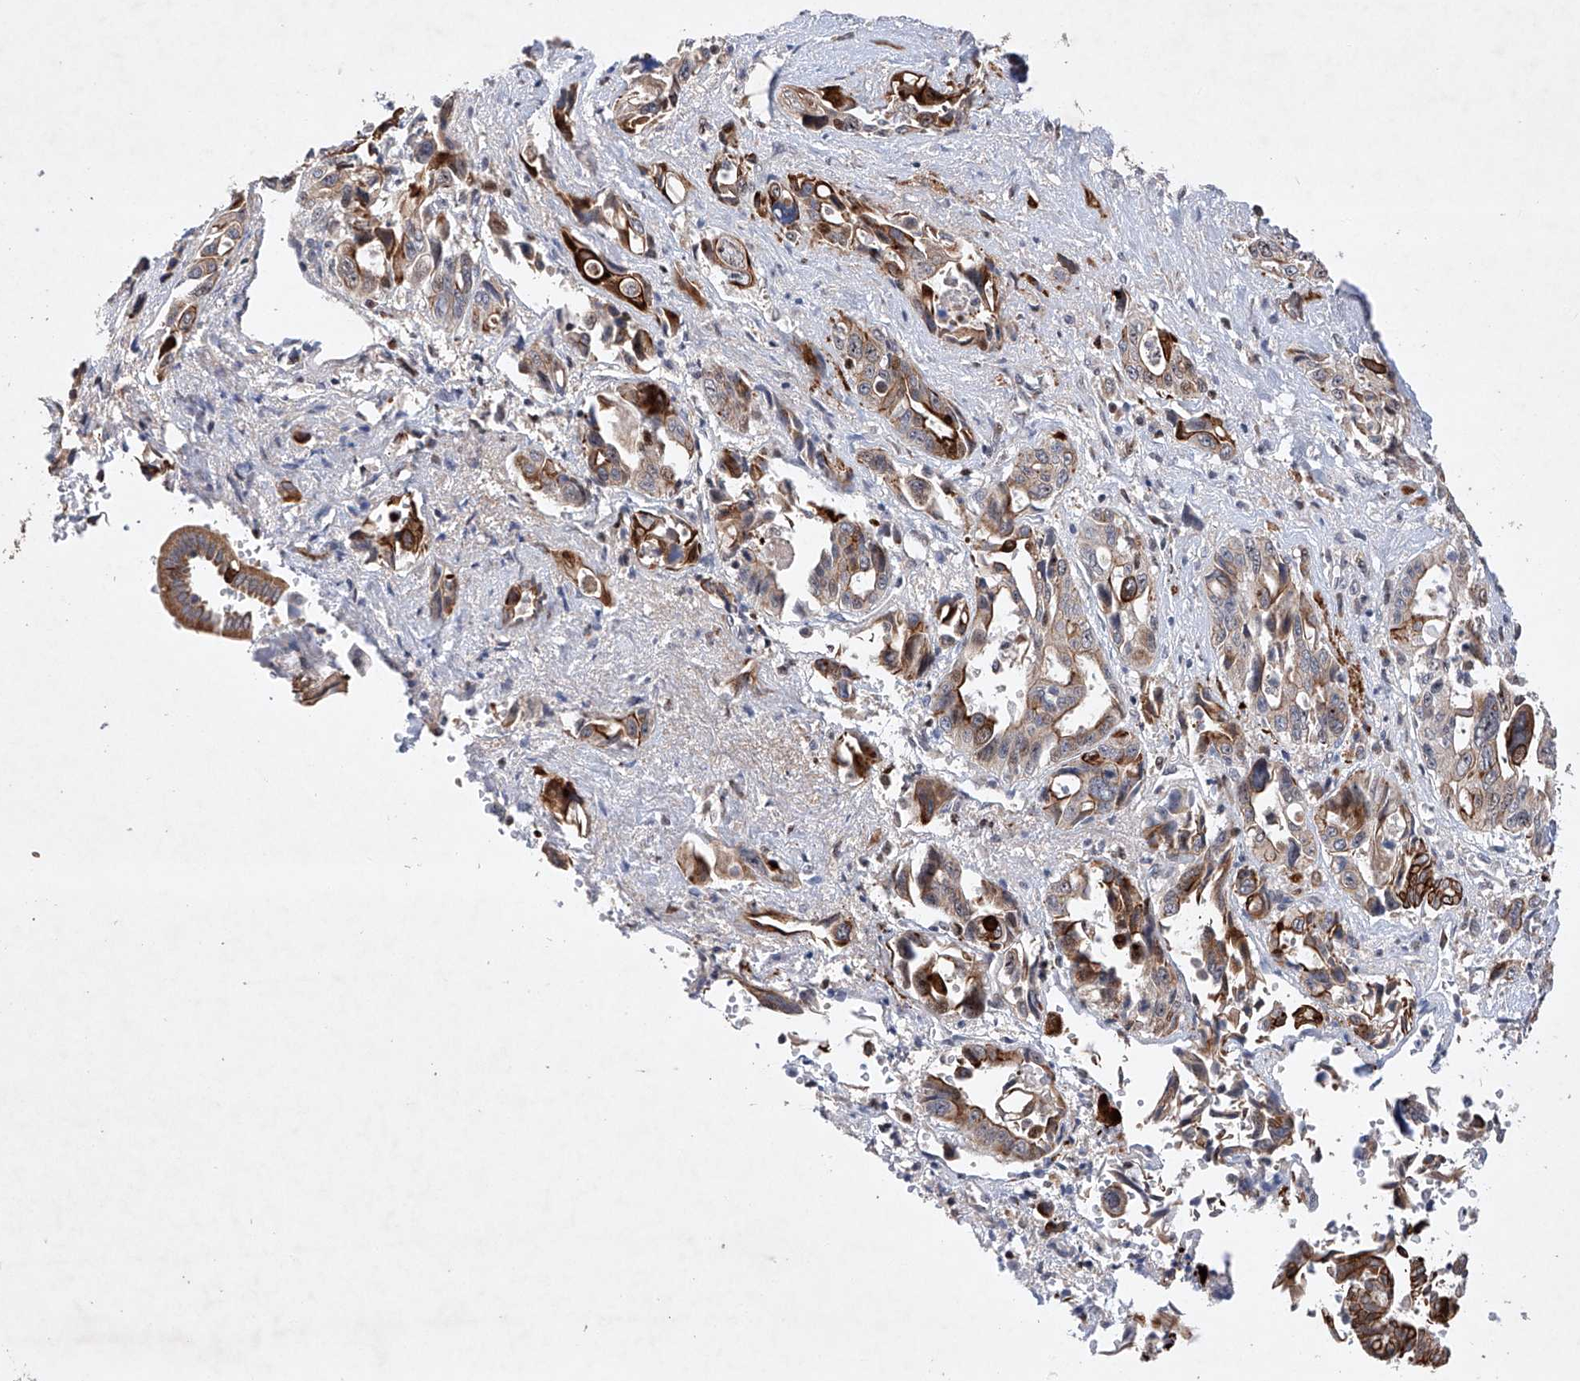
{"staining": {"intensity": "strong", "quantity": "<25%", "location": "cytoplasmic/membranous"}, "tissue": "pancreatic cancer", "cell_type": "Tumor cells", "image_type": "cancer", "snomed": [{"axis": "morphology", "description": "Adenocarcinoma, NOS"}, {"axis": "topography", "description": "Pancreas"}], "caption": "Approximately <25% of tumor cells in pancreatic adenocarcinoma display strong cytoplasmic/membranous protein expression as visualized by brown immunohistochemical staining.", "gene": "AFG1L", "patient": {"sex": "male", "age": 46}}